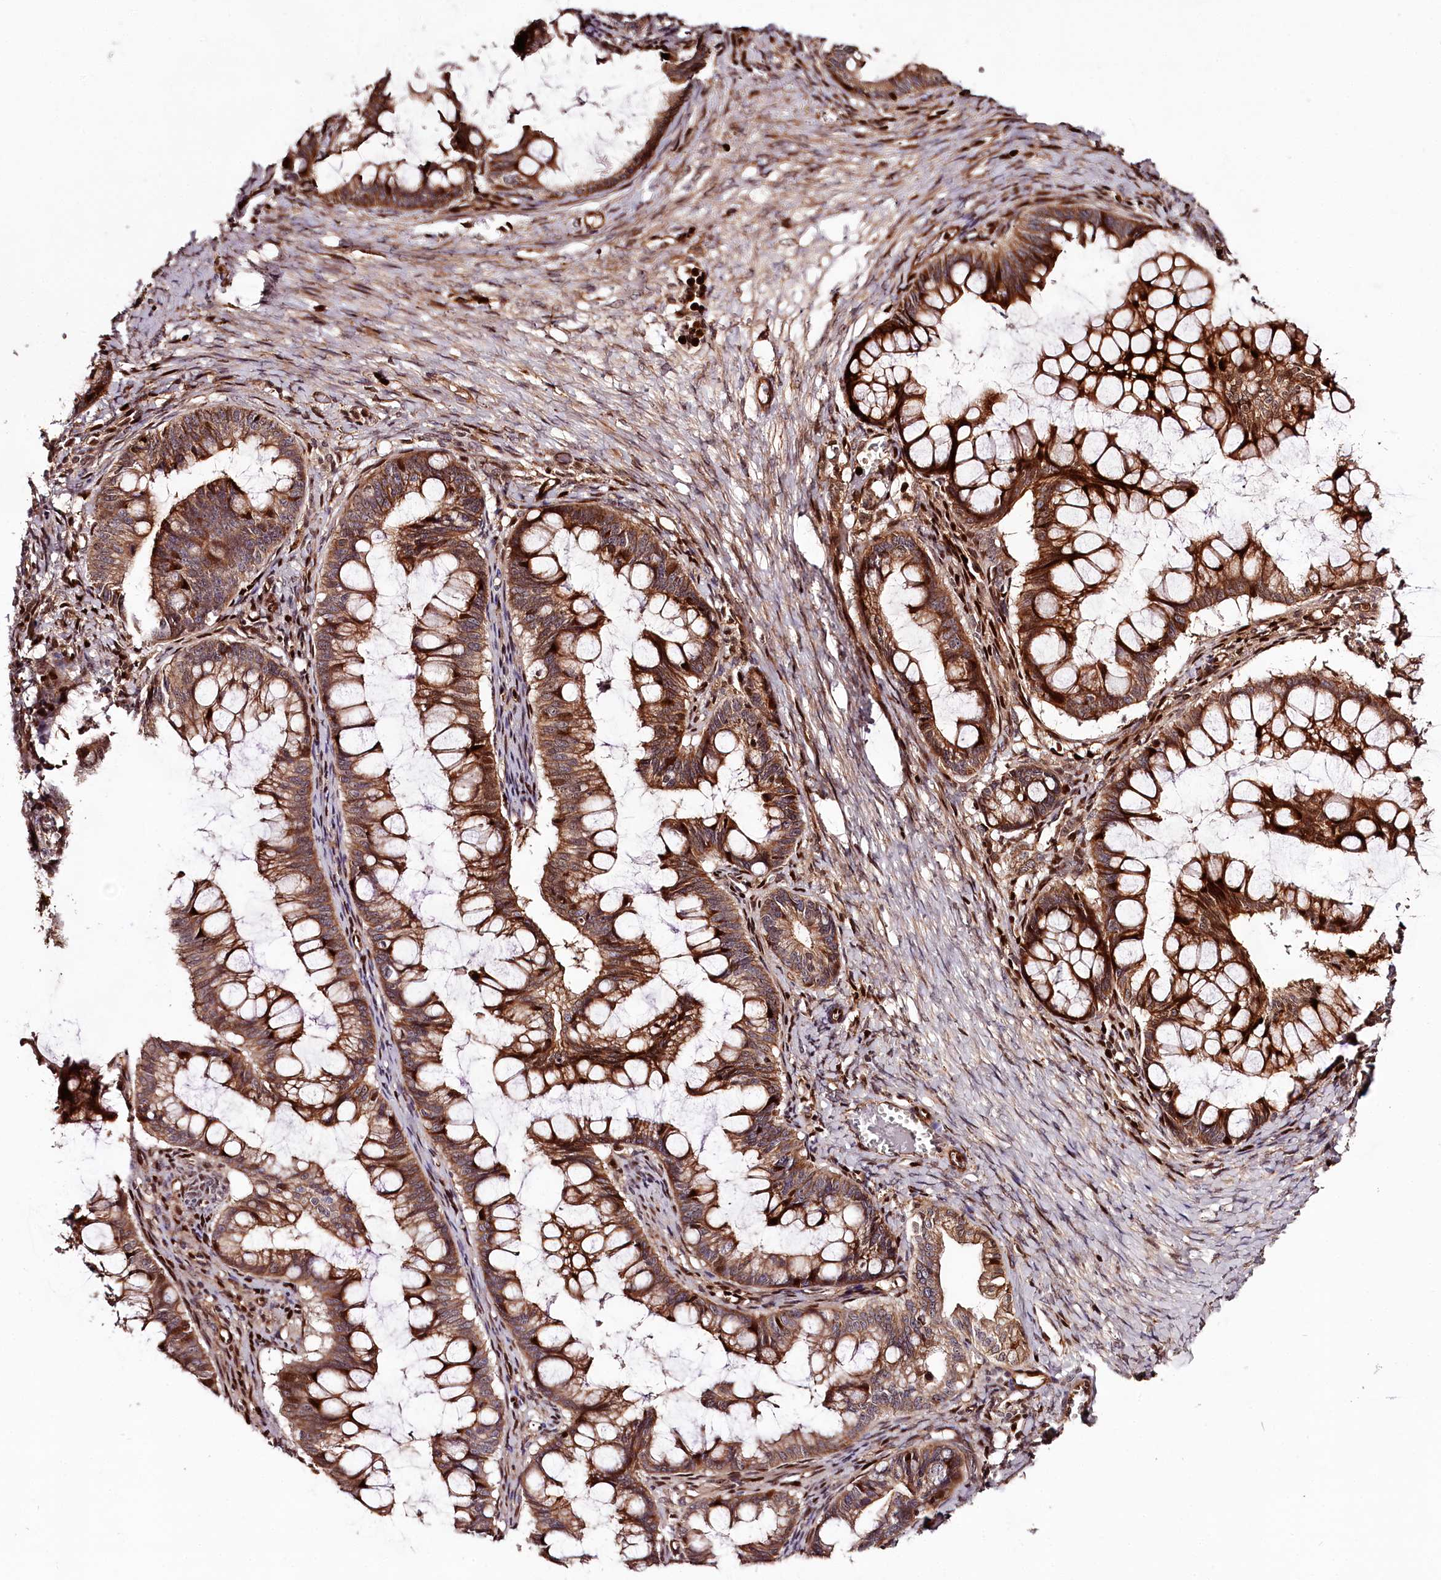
{"staining": {"intensity": "strong", "quantity": ">75%", "location": "cytoplasmic/membranous"}, "tissue": "ovarian cancer", "cell_type": "Tumor cells", "image_type": "cancer", "snomed": [{"axis": "morphology", "description": "Cystadenocarcinoma, mucinous, NOS"}, {"axis": "topography", "description": "Ovary"}], "caption": "The immunohistochemical stain shows strong cytoplasmic/membranous positivity in tumor cells of ovarian cancer tissue.", "gene": "KIF14", "patient": {"sex": "female", "age": 73}}